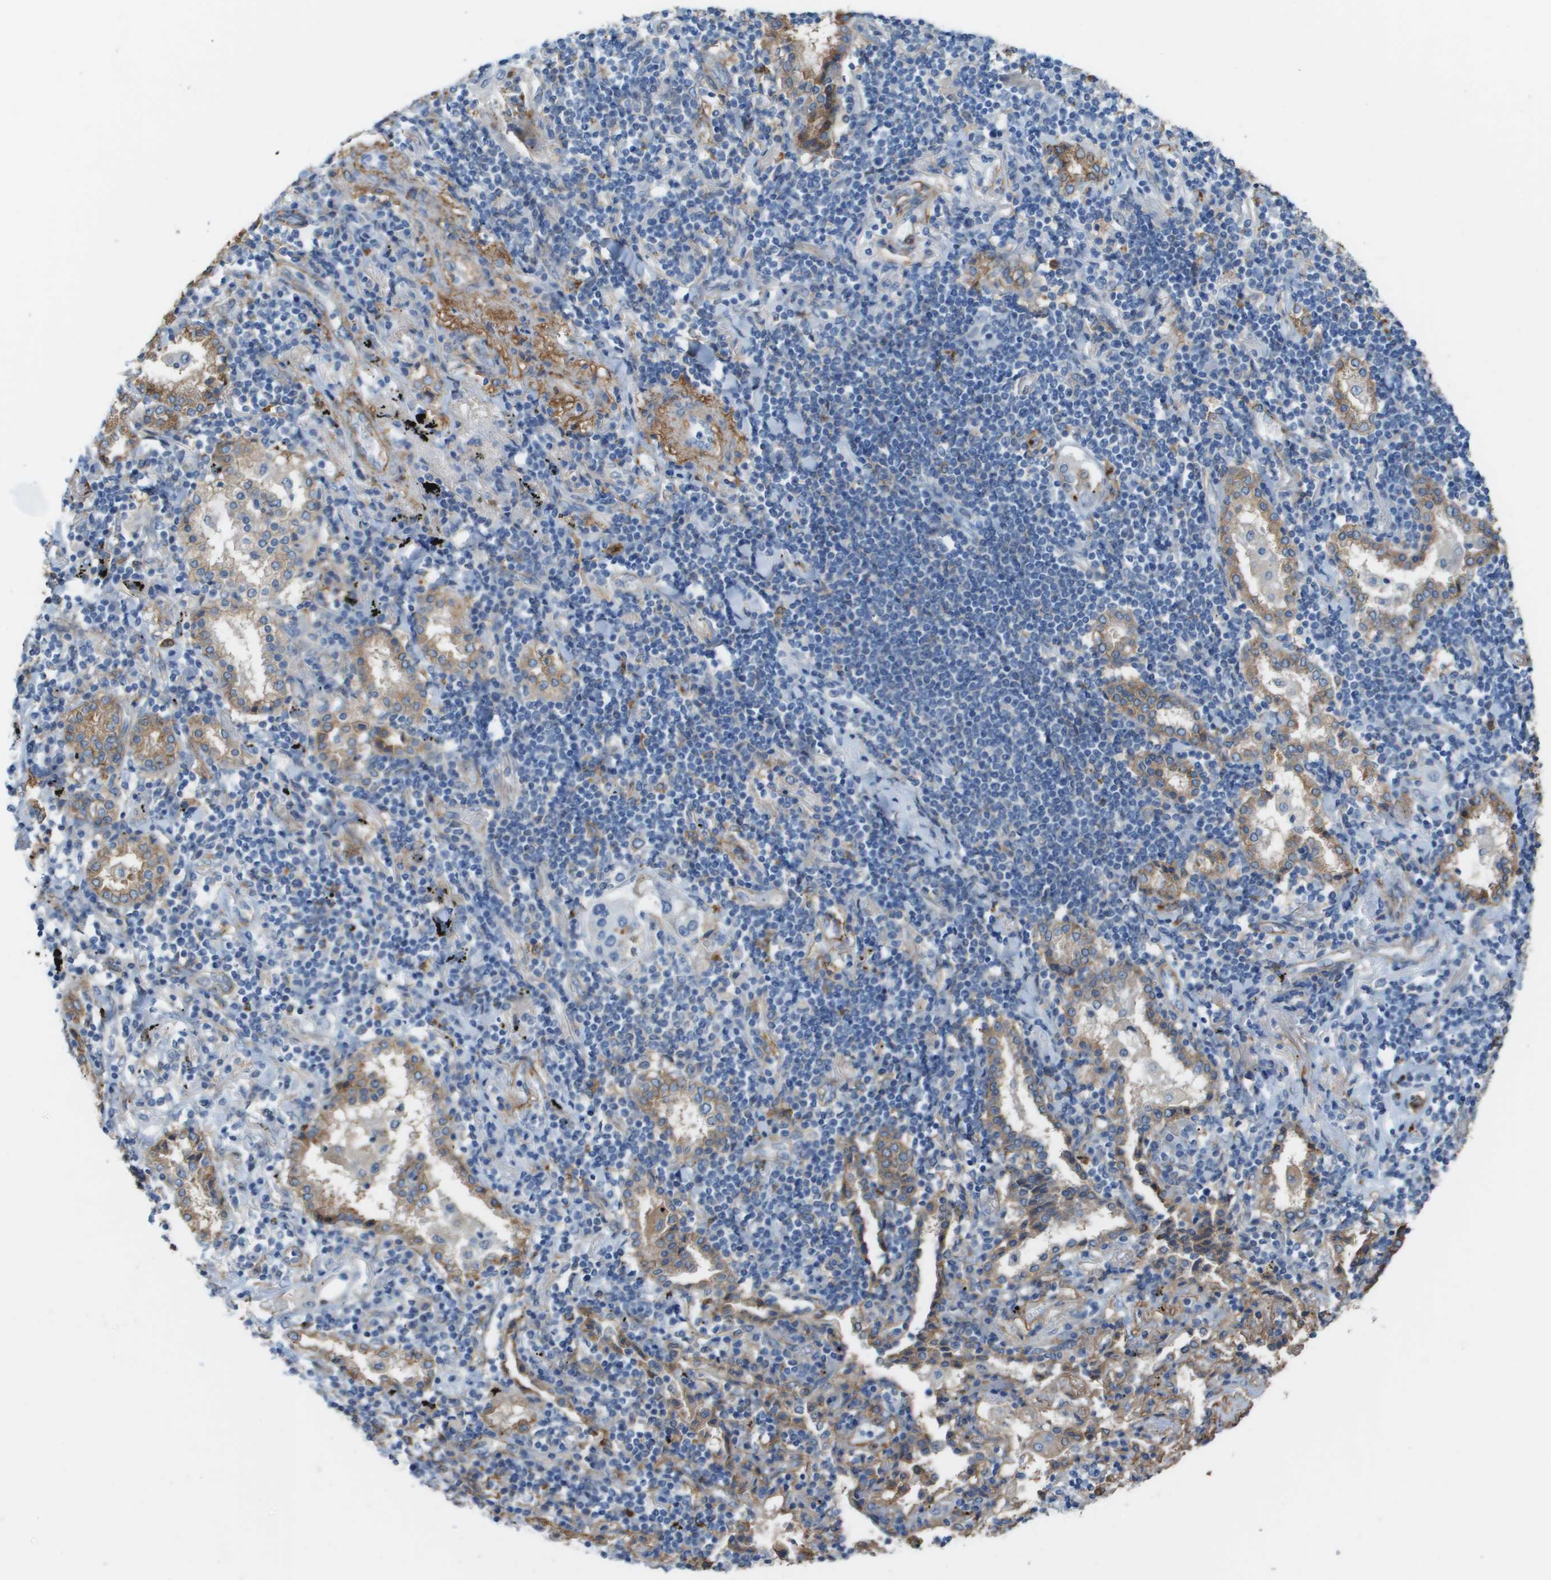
{"staining": {"intensity": "moderate", "quantity": ">75%", "location": "cytoplasmic/membranous"}, "tissue": "lung cancer", "cell_type": "Tumor cells", "image_type": "cancer", "snomed": [{"axis": "morphology", "description": "Adenocarcinoma, NOS"}, {"axis": "topography", "description": "Lung"}], "caption": "DAB (3,3'-diaminobenzidine) immunohistochemical staining of human lung cancer demonstrates moderate cytoplasmic/membranous protein positivity in approximately >75% of tumor cells. (IHC, brightfield microscopy, high magnification).", "gene": "ZBTB43", "patient": {"sex": "female", "age": 65}}